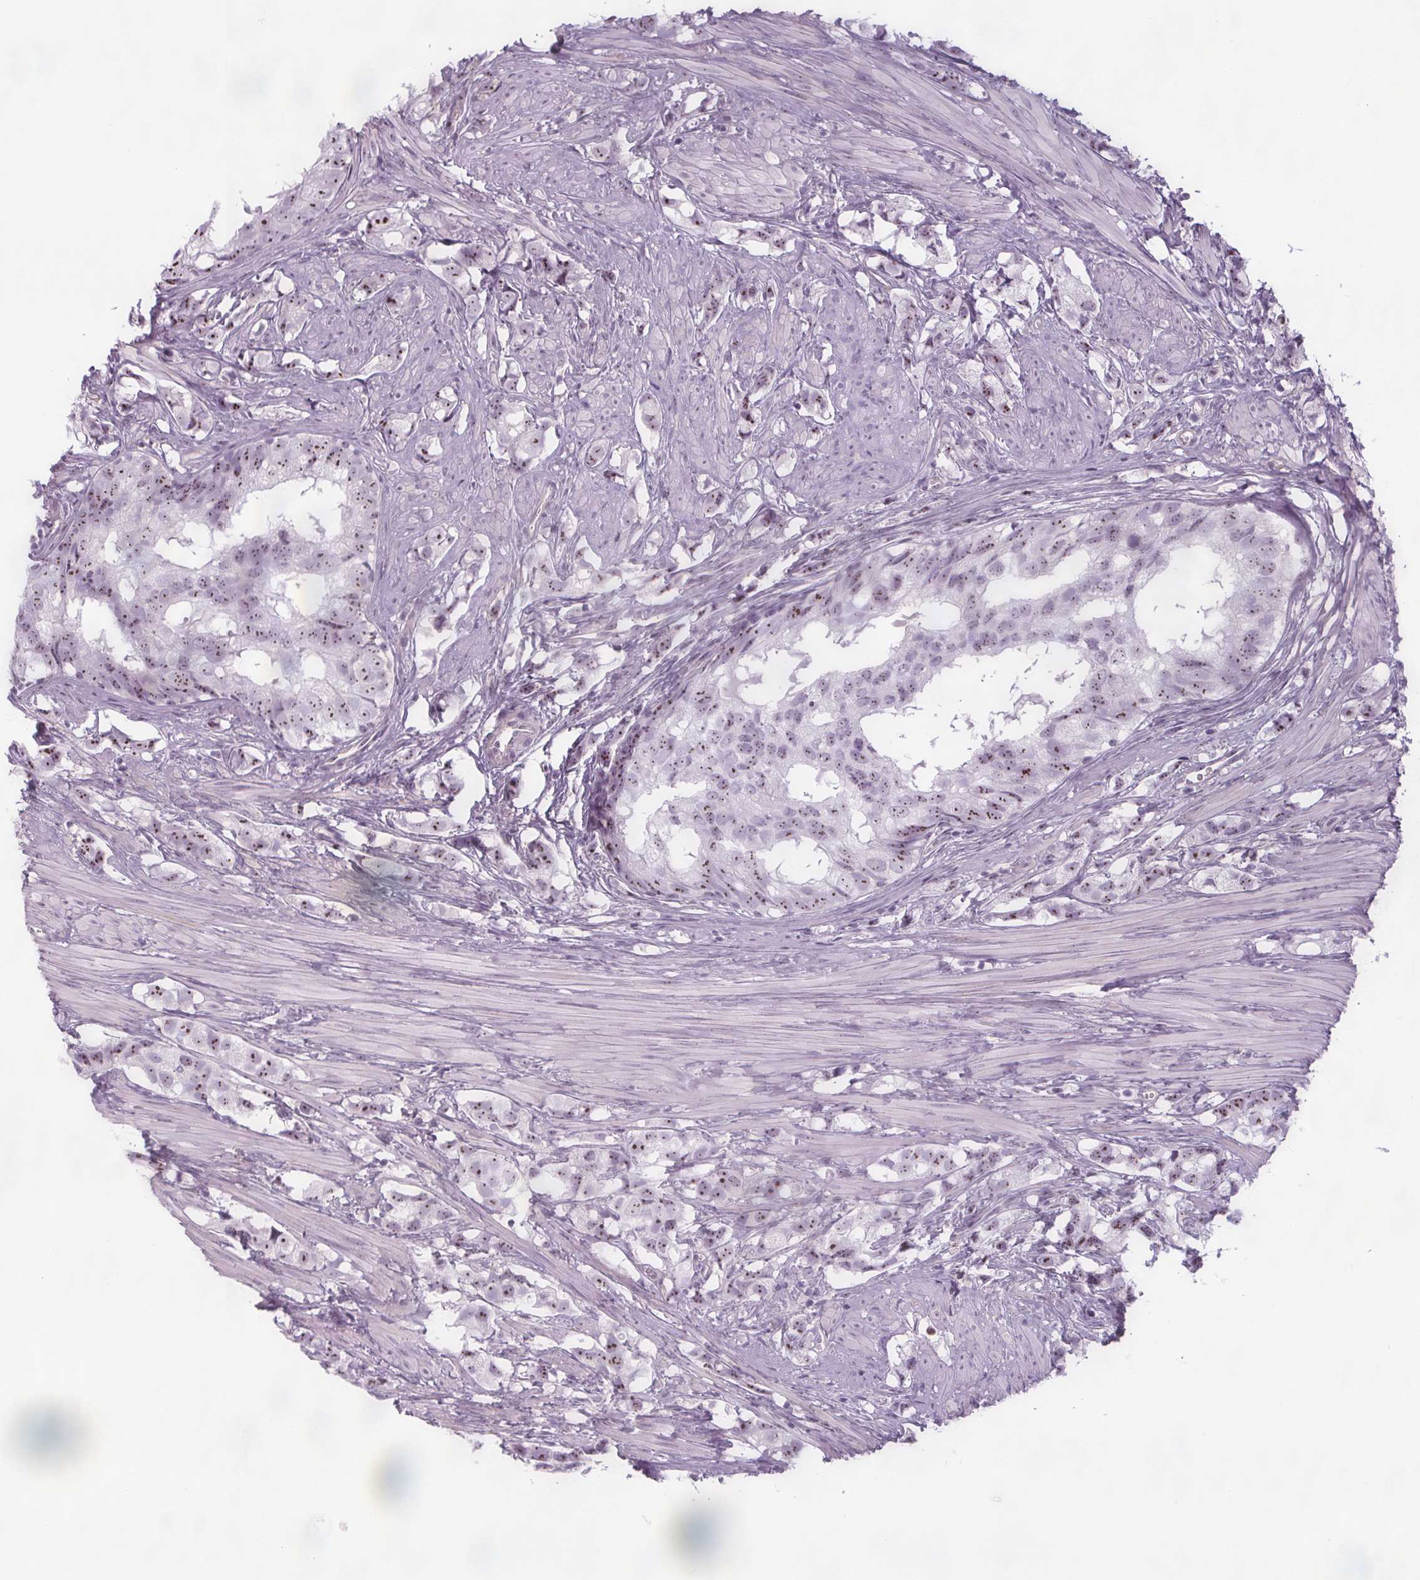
{"staining": {"intensity": "moderate", "quantity": "25%-75%", "location": "nuclear"}, "tissue": "prostate cancer", "cell_type": "Tumor cells", "image_type": "cancer", "snomed": [{"axis": "morphology", "description": "Adenocarcinoma, High grade"}, {"axis": "topography", "description": "Prostate"}], "caption": "Prostate cancer (high-grade adenocarcinoma) was stained to show a protein in brown. There is medium levels of moderate nuclear expression in about 25%-75% of tumor cells.", "gene": "NOLC1", "patient": {"sex": "male", "age": 58}}